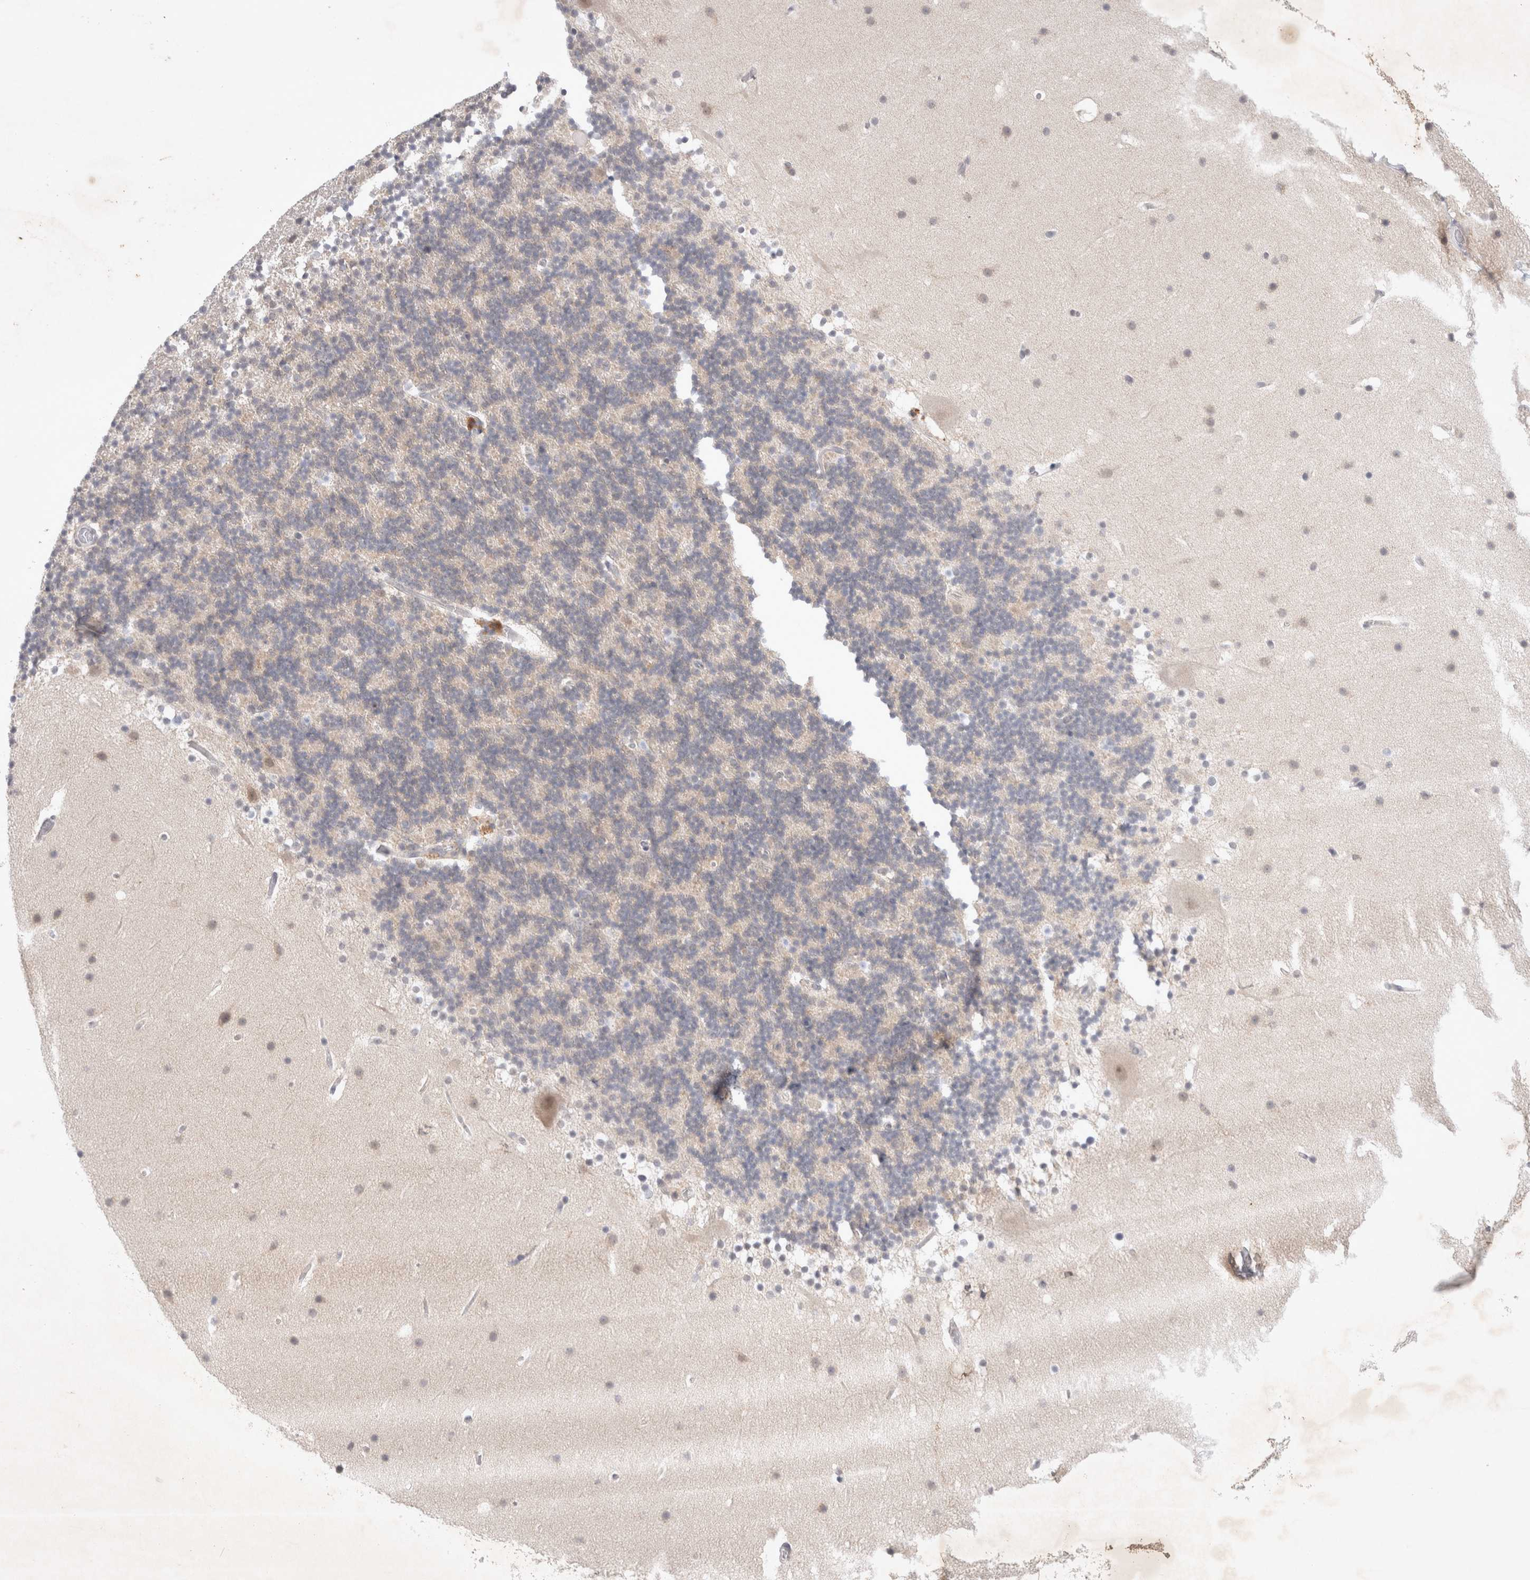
{"staining": {"intensity": "weak", "quantity": "<25%", "location": "cytoplasmic/membranous"}, "tissue": "cerebellum", "cell_type": "Cells in granular layer", "image_type": "normal", "snomed": [{"axis": "morphology", "description": "Normal tissue, NOS"}, {"axis": "topography", "description": "Cerebellum"}], "caption": "This is an immunohistochemistry photomicrograph of benign cerebellum. There is no positivity in cells in granular layer.", "gene": "FBXO42", "patient": {"sex": "male", "age": 57}}